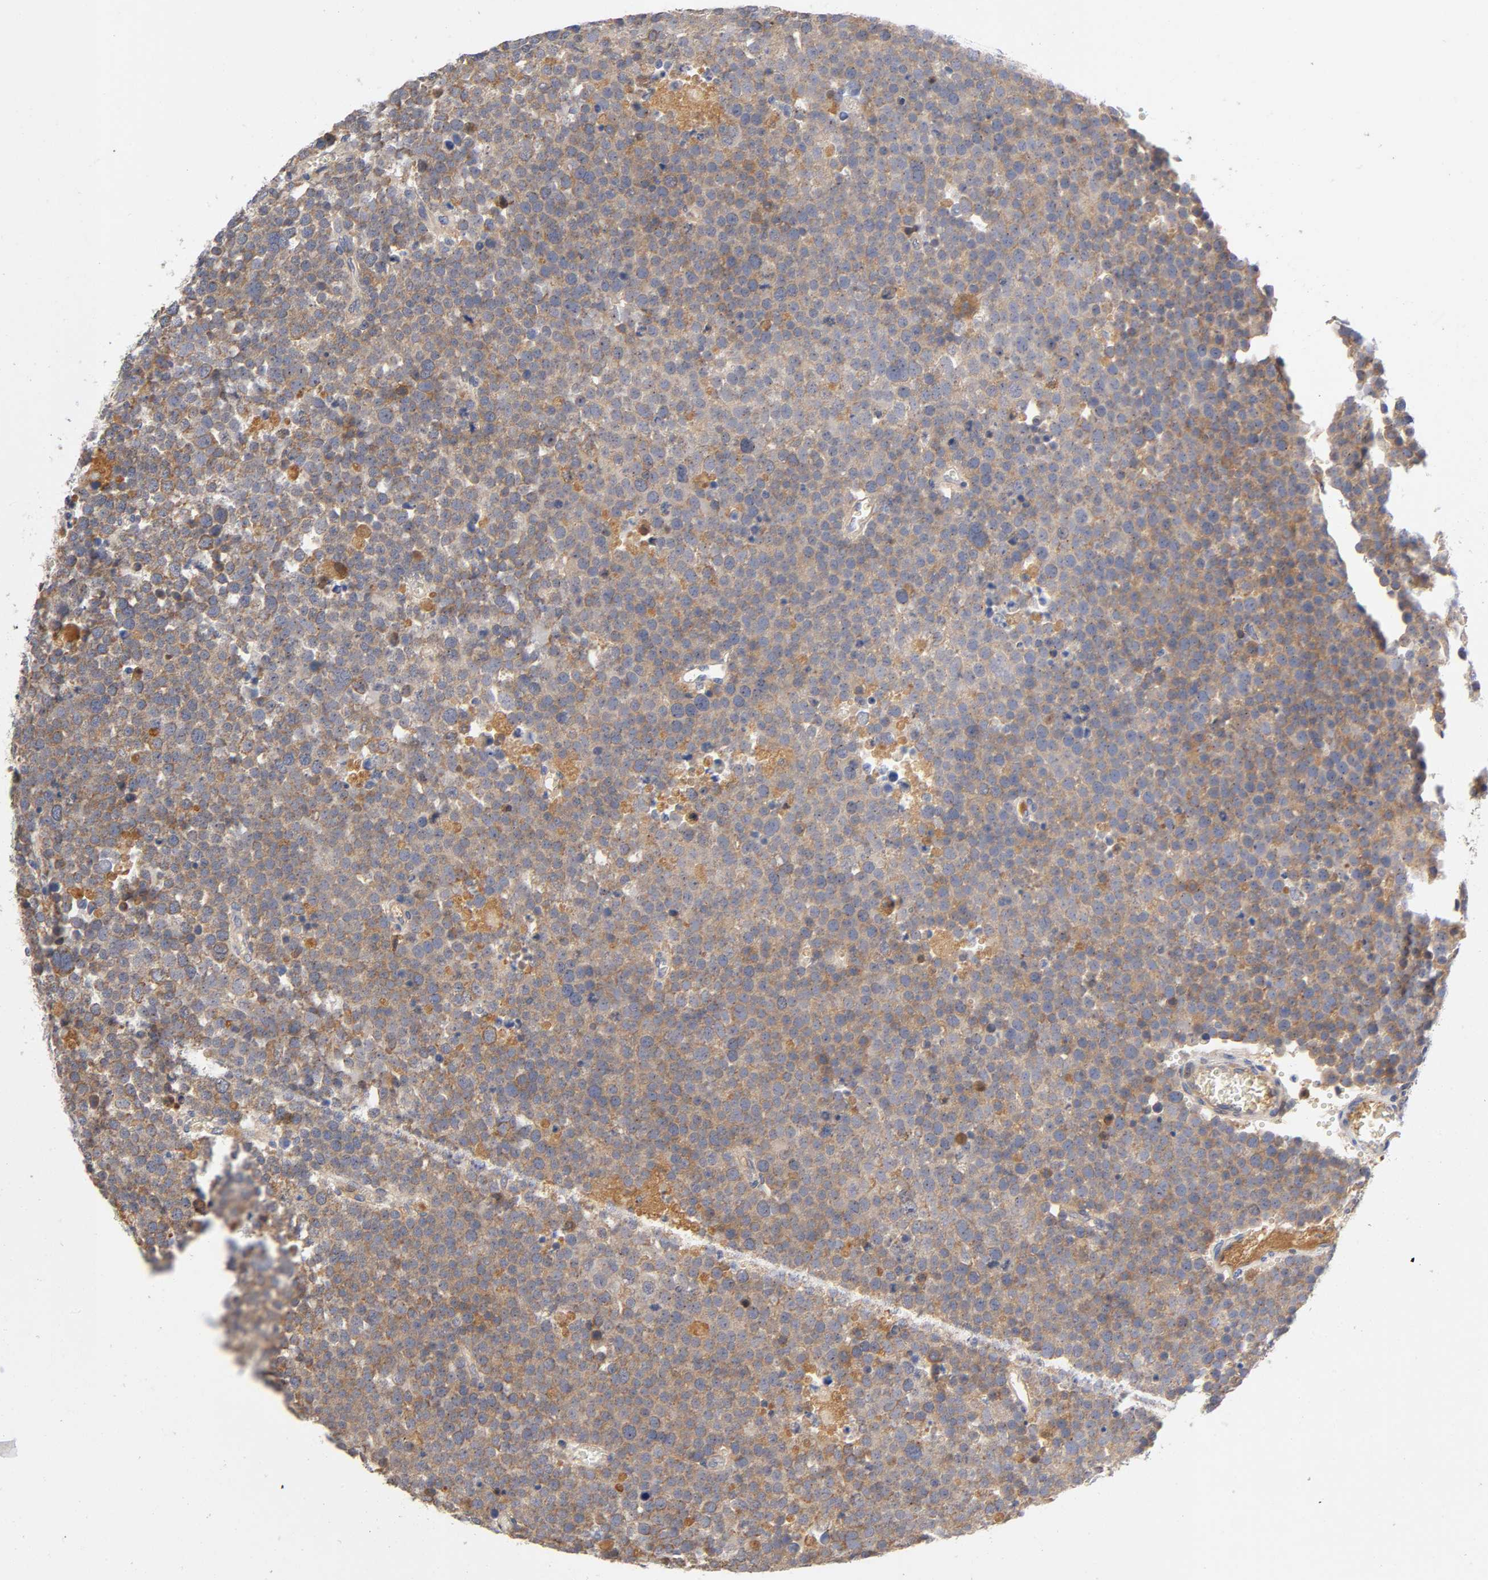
{"staining": {"intensity": "weak", "quantity": ">75%", "location": "cytoplasmic/membranous"}, "tissue": "testis cancer", "cell_type": "Tumor cells", "image_type": "cancer", "snomed": [{"axis": "morphology", "description": "Seminoma, NOS"}, {"axis": "topography", "description": "Testis"}], "caption": "DAB immunohistochemical staining of testis seminoma reveals weak cytoplasmic/membranous protein positivity in about >75% of tumor cells.", "gene": "NOVA1", "patient": {"sex": "male", "age": 71}}